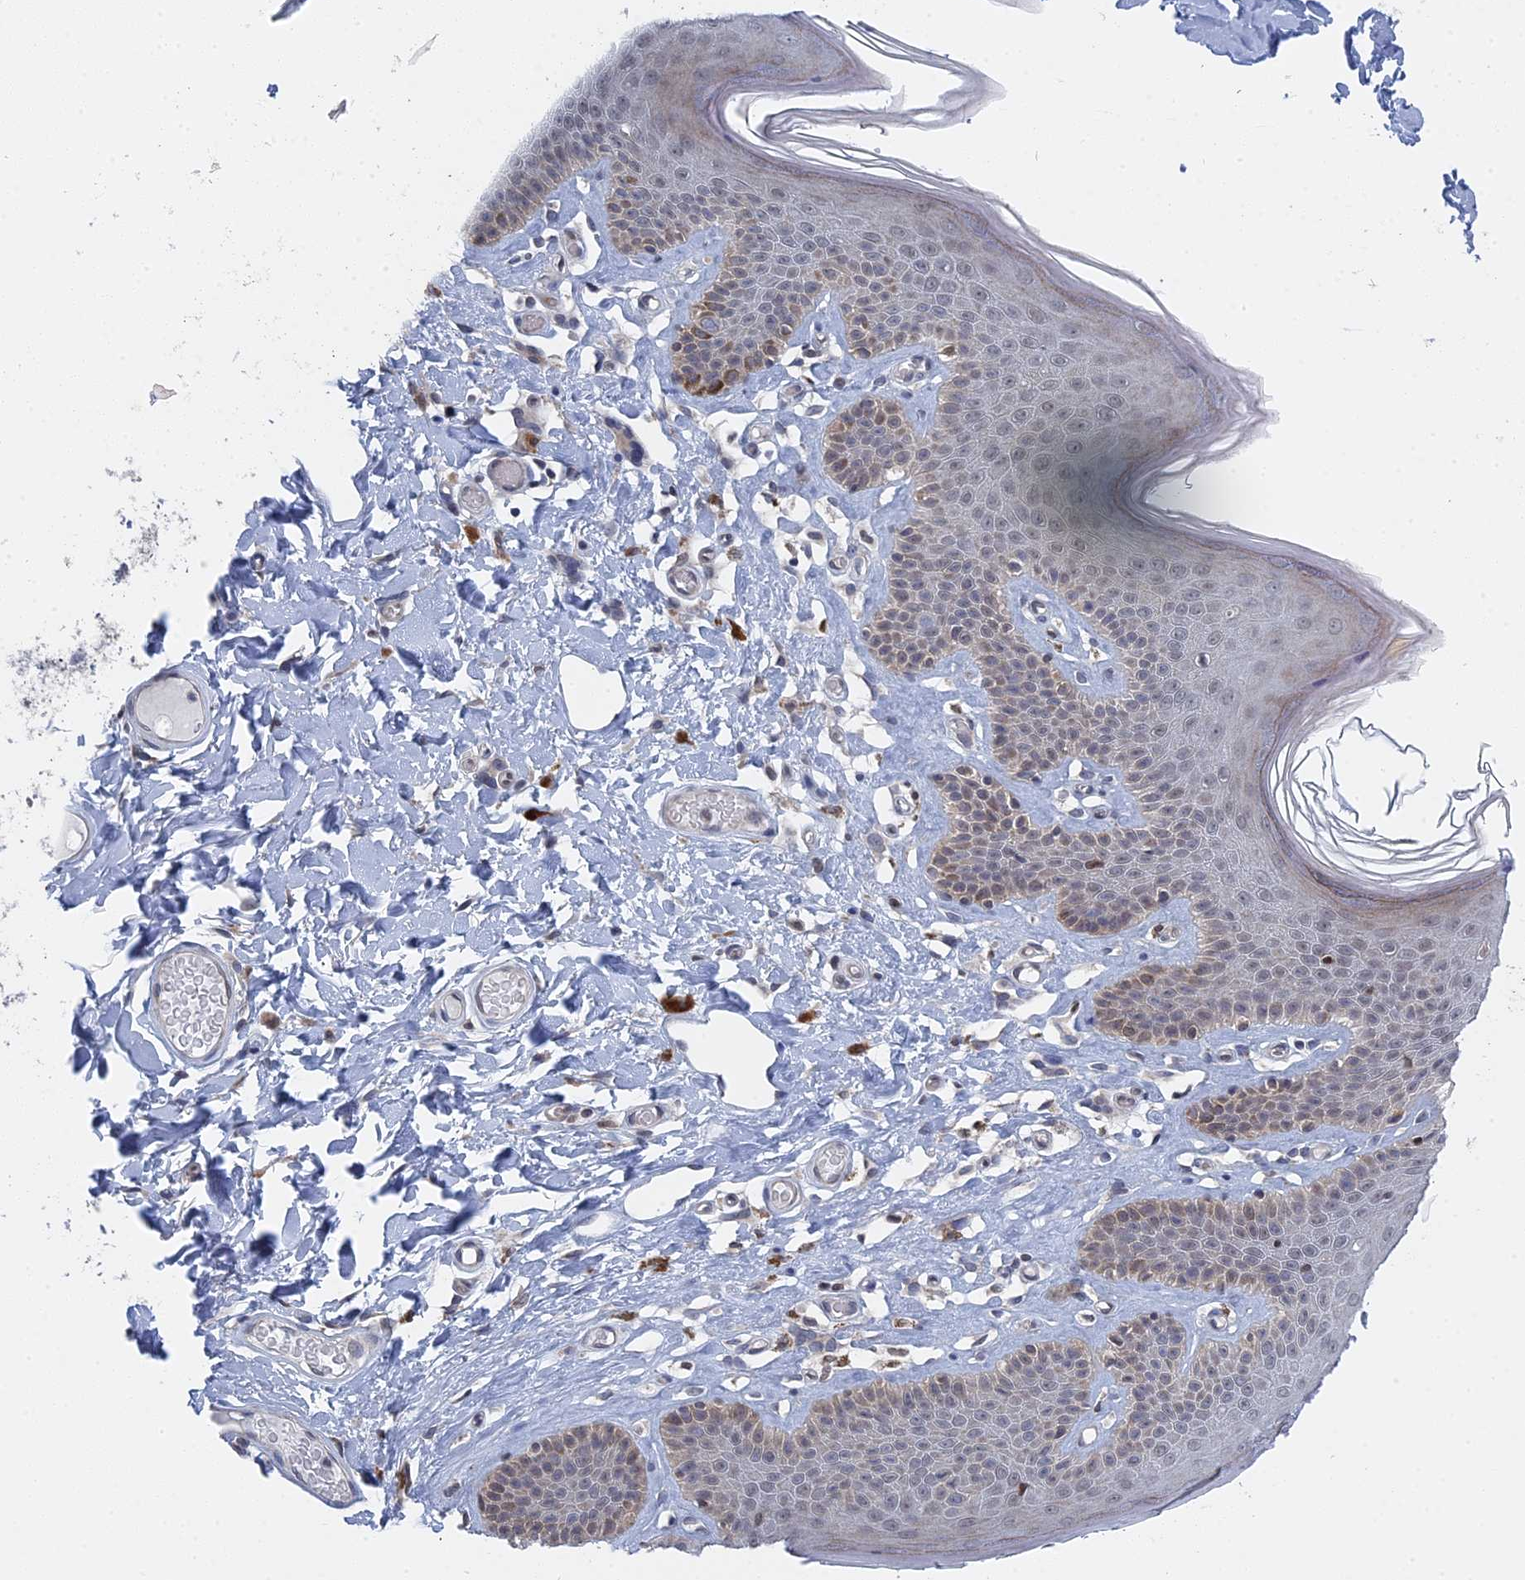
{"staining": {"intensity": "weak", "quantity": "25%-75%", "location": "nuclear"}, "tissue": "skin", "cell_type": "Epidermal cells", "image_type": "normal", "snomed": [{"axis": "morphology", "description": "Normal tissue, NOS"}, {"axis": "topography", "description": "Vulva"}], "caption": "IHC photomicrograph of unremarkable skin: skin stained using immunohistochemistry (IHC) displays low levels of weak protein expression localized specifically in the nuclear of epidermal cells, appearing as a nuclear brown color.", "gene": "MTRF1", "patient": {"sex": "female", "age": 73}}